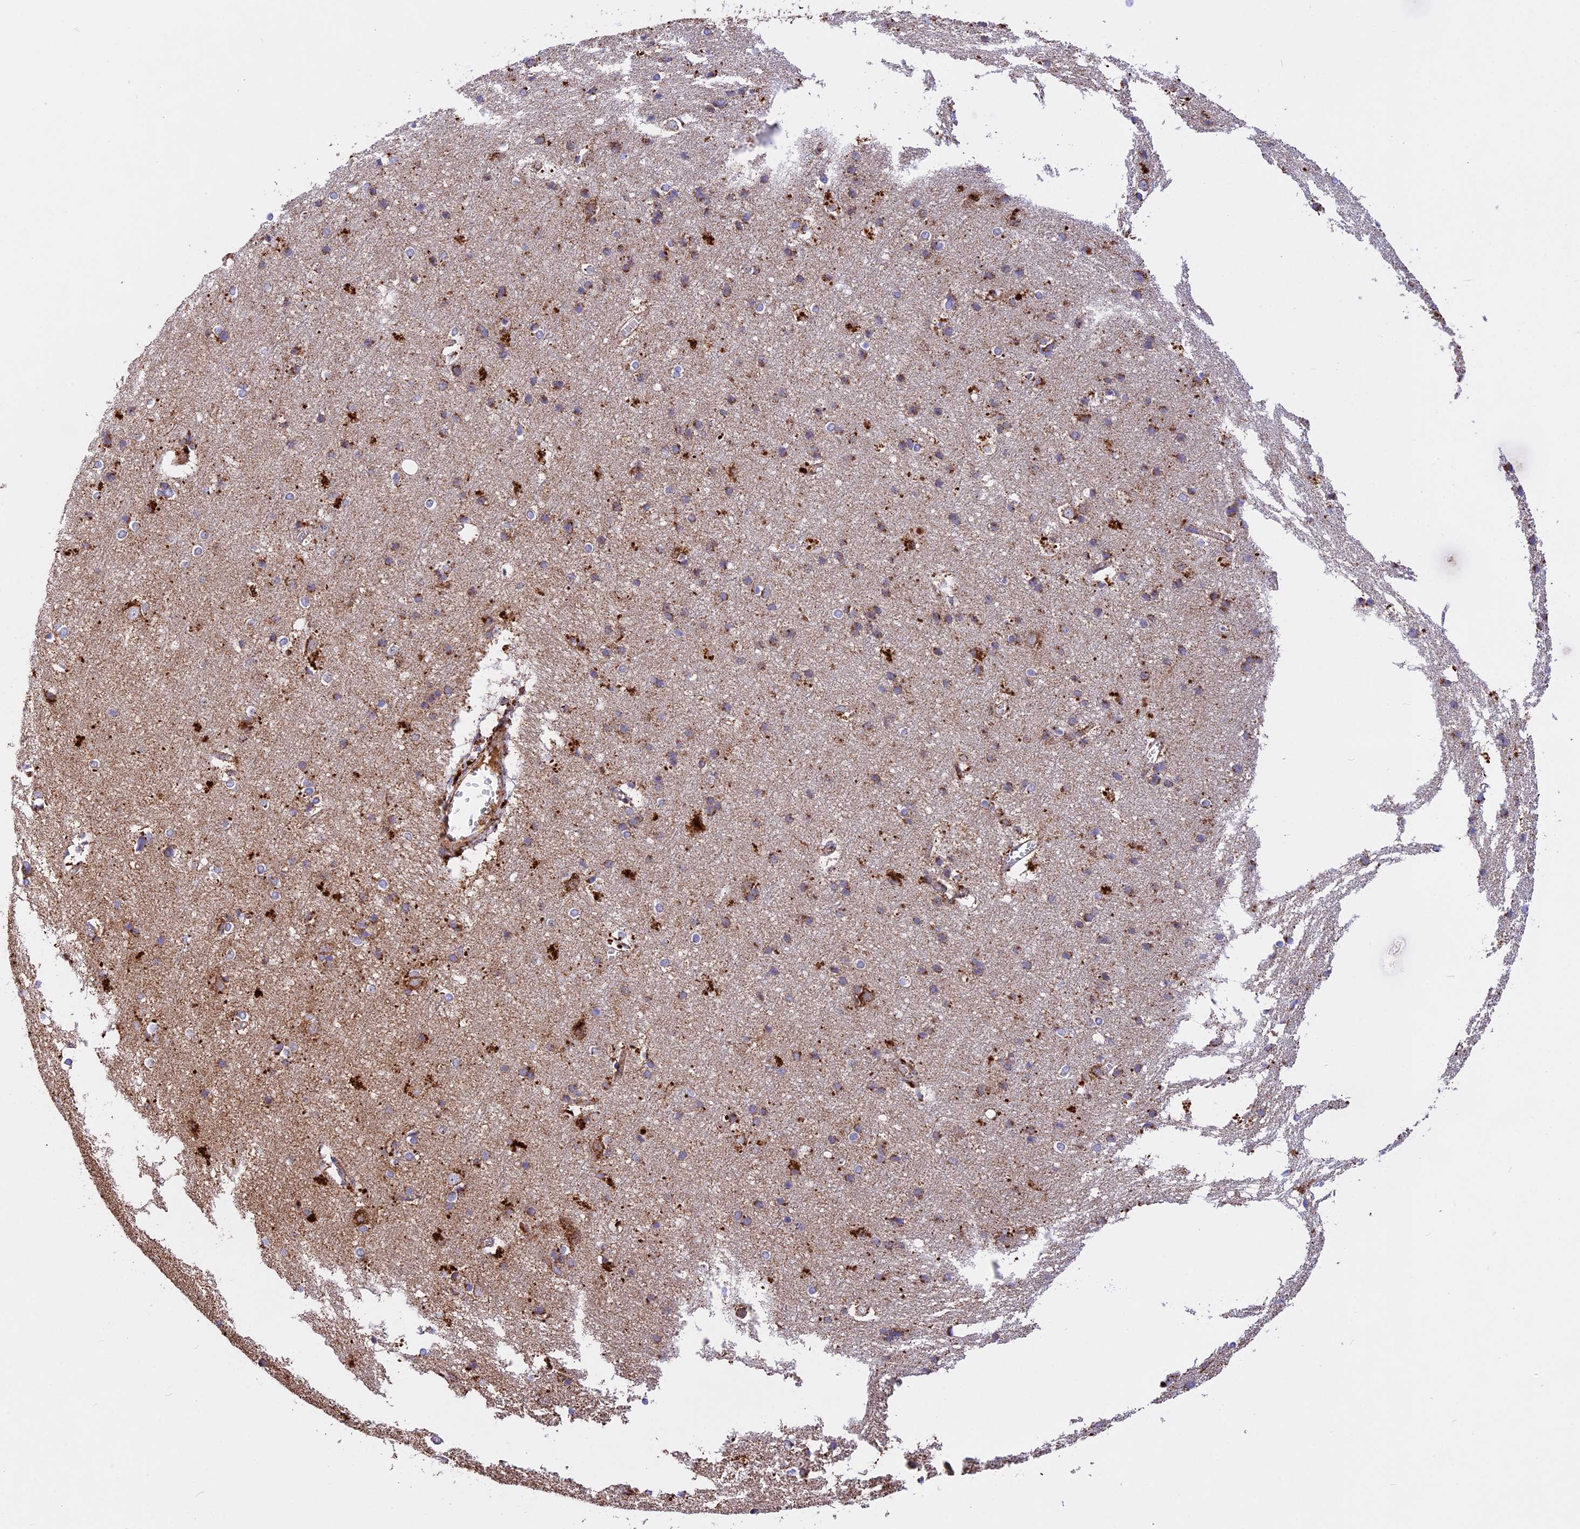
{"staining": {"intensity": "moderate", "quantity": ">75%", "location": "cytoplasmic/membranous"}, "tissue": "cerebral cortex", "cell_type": "Endothelial cells", "image_type": "normal", "snomed": [{"axis": "morphology", "description": "Normal tissue, NOS"}, {"axis": "topography", "description": "Cerebral cortex"}], "caption": "Protein staining of benign cerebral cortex reveals moderate cytoplasmic/membranous expression in approximately >75% of endothelial cells.", "gene": "UQCRB", "patient": {"sex": "male", "age": 54}}